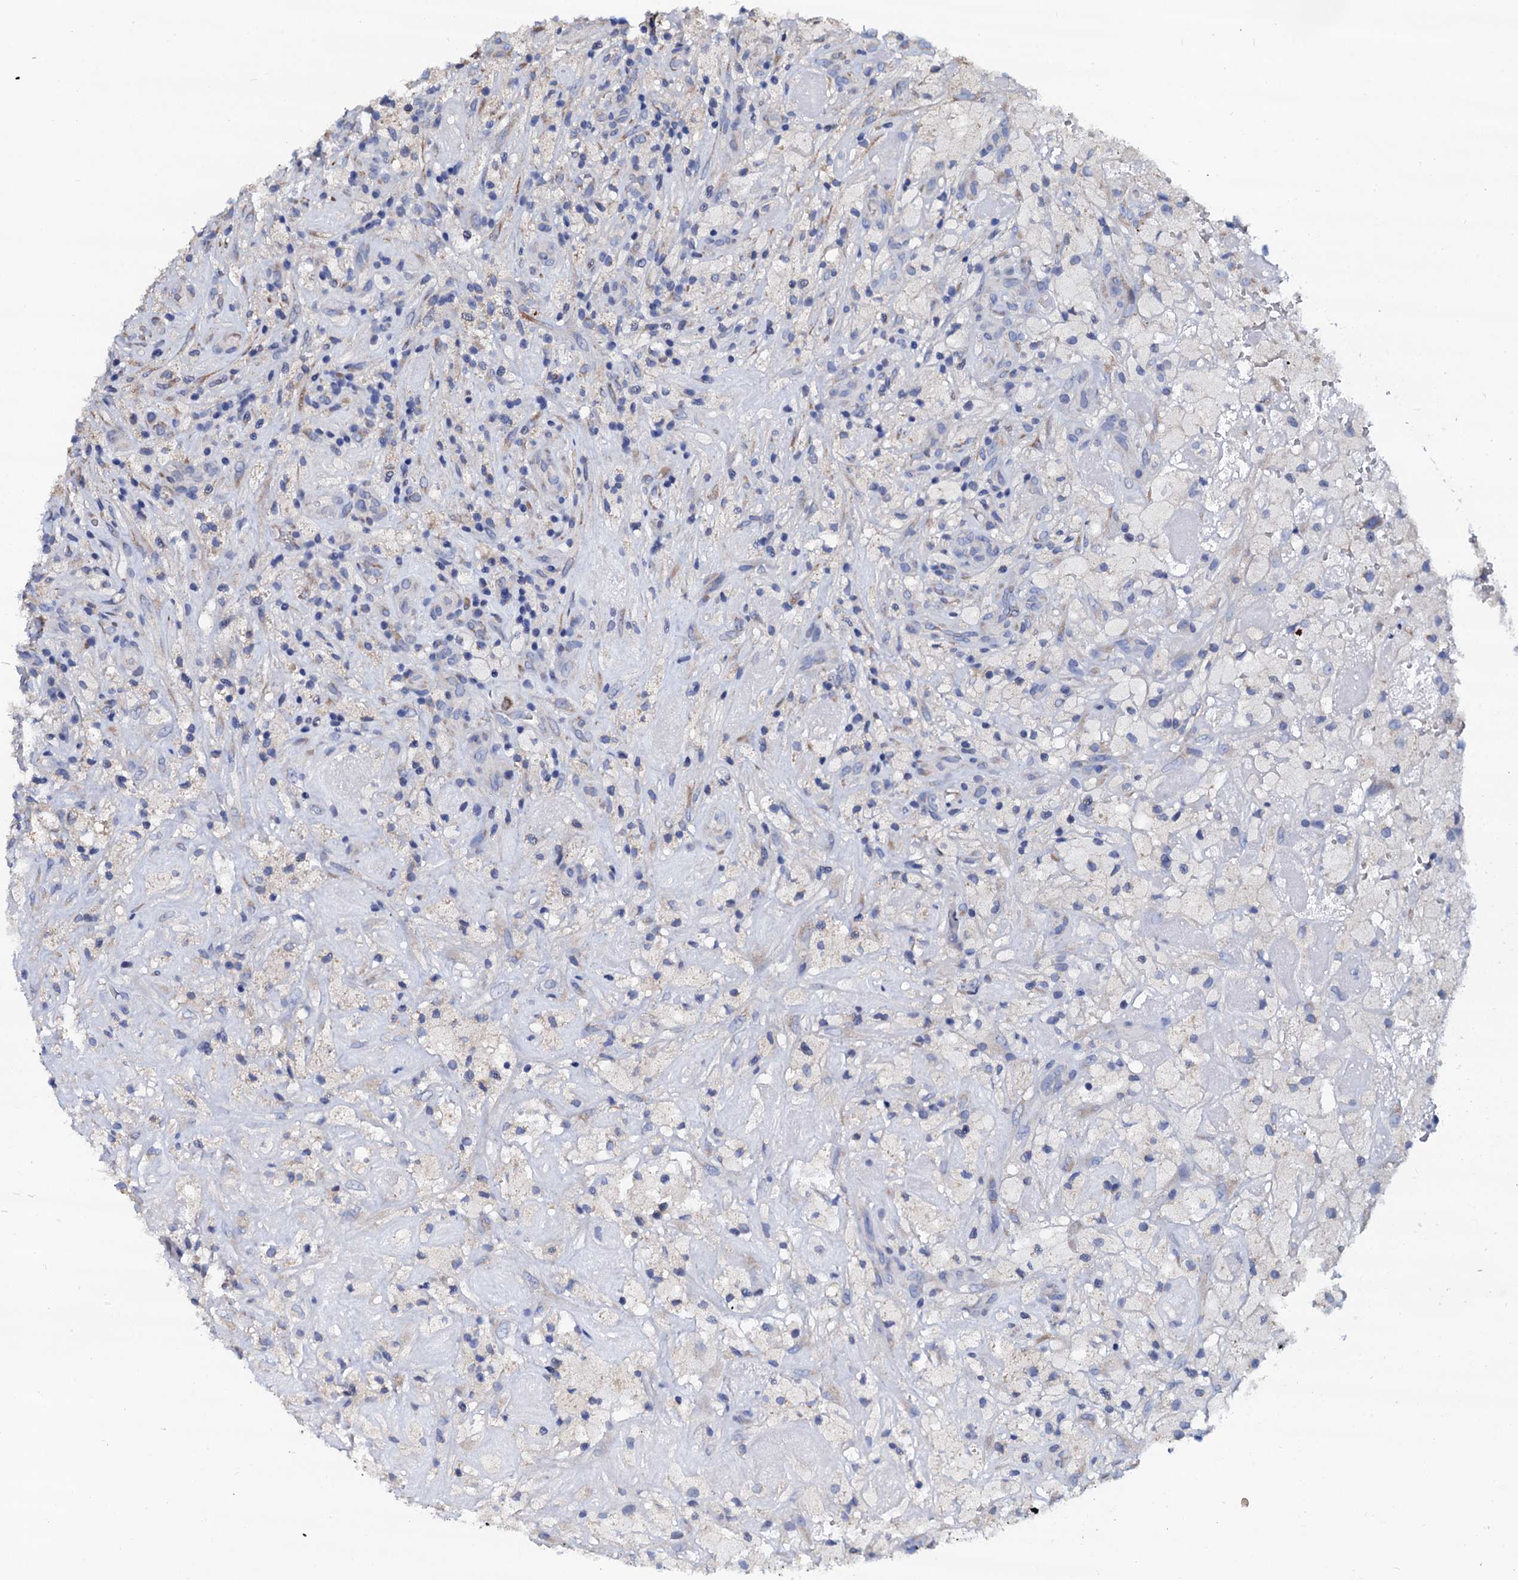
{"staining": {"intensity": "moderate", "quantity": "<25%", "location": "cytoplasmic/membranous"}, "tissue": "glioma", "cell_type": "Tumor cells", "image_type": "cancer", "snomed": [{"axis": "morphology", "description": "Glioma, malignant, High grade"}, {"axis": "topography", "description": "Brain"}], "caption": "A brown stain labels moderate cytoplasmic/membranous positivity of a protein in malignant glioma (high-grade) tumor cells.", "gene": "AKAP3", "patient": {"sex": "male", "age": 69}}